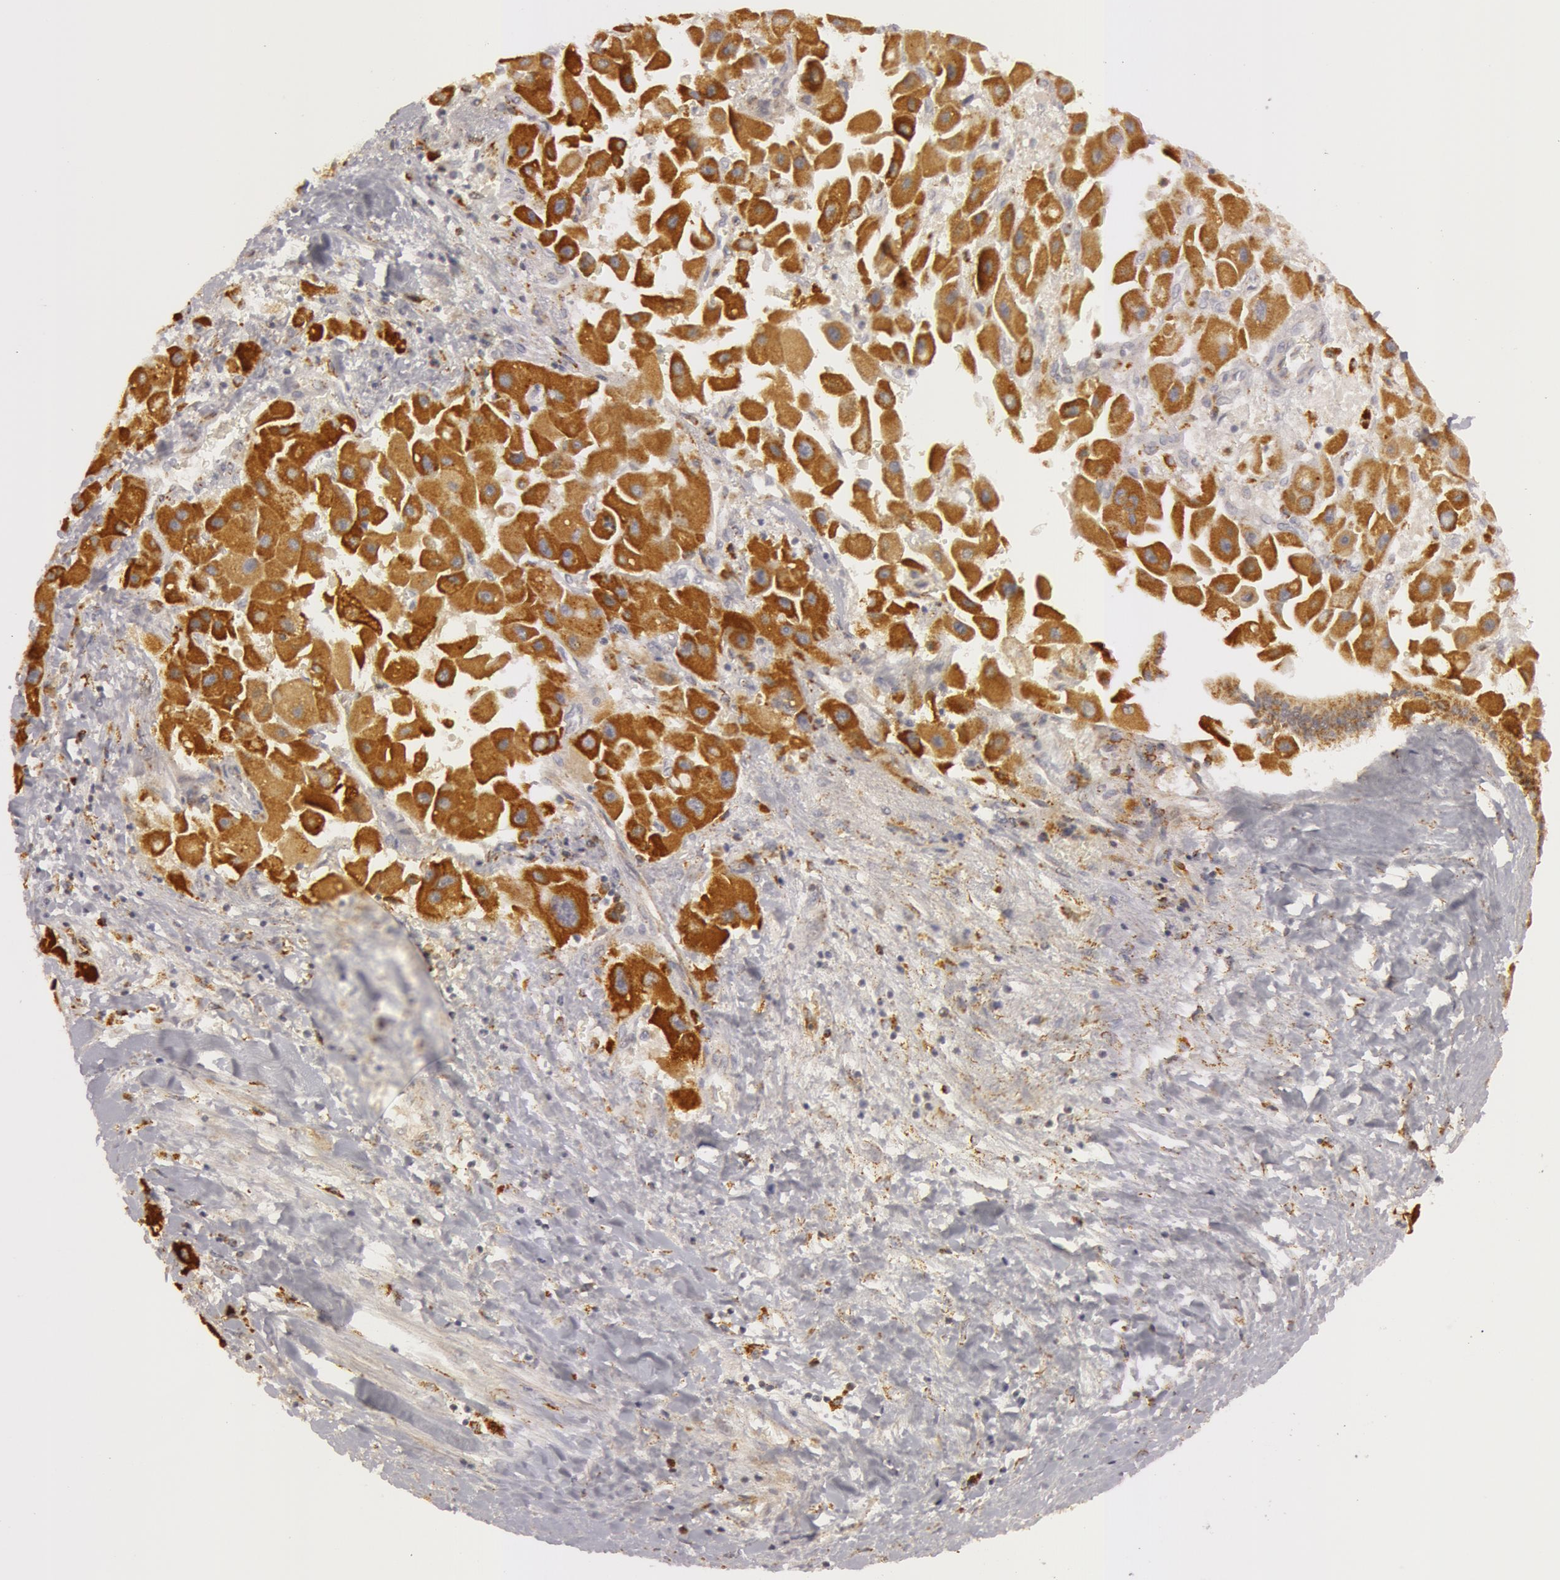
{"staining": {"intensity": "moderate", "quantity": ">75%", "location": "cytoplasmic/membranous"}, "tissue": "liver cancer", "cell_type": "Tumor cells", "image_type": "cancer", "snomed": [{"axis": "morphology", "description": "Carcinoma, Hepatocellular, NOS"}, {"axis": "topography", "description": "Liver"}], "caption": "Immunohistochemical staining of human liver cancer displays moderate cytoplasmic/membranous protein positivity in about >75% of tumor cells. (DAB = brown stain, brightfield microscopy at high magnification).", "gene": "C7", "patient": {"sex": "male", "age": 24}}